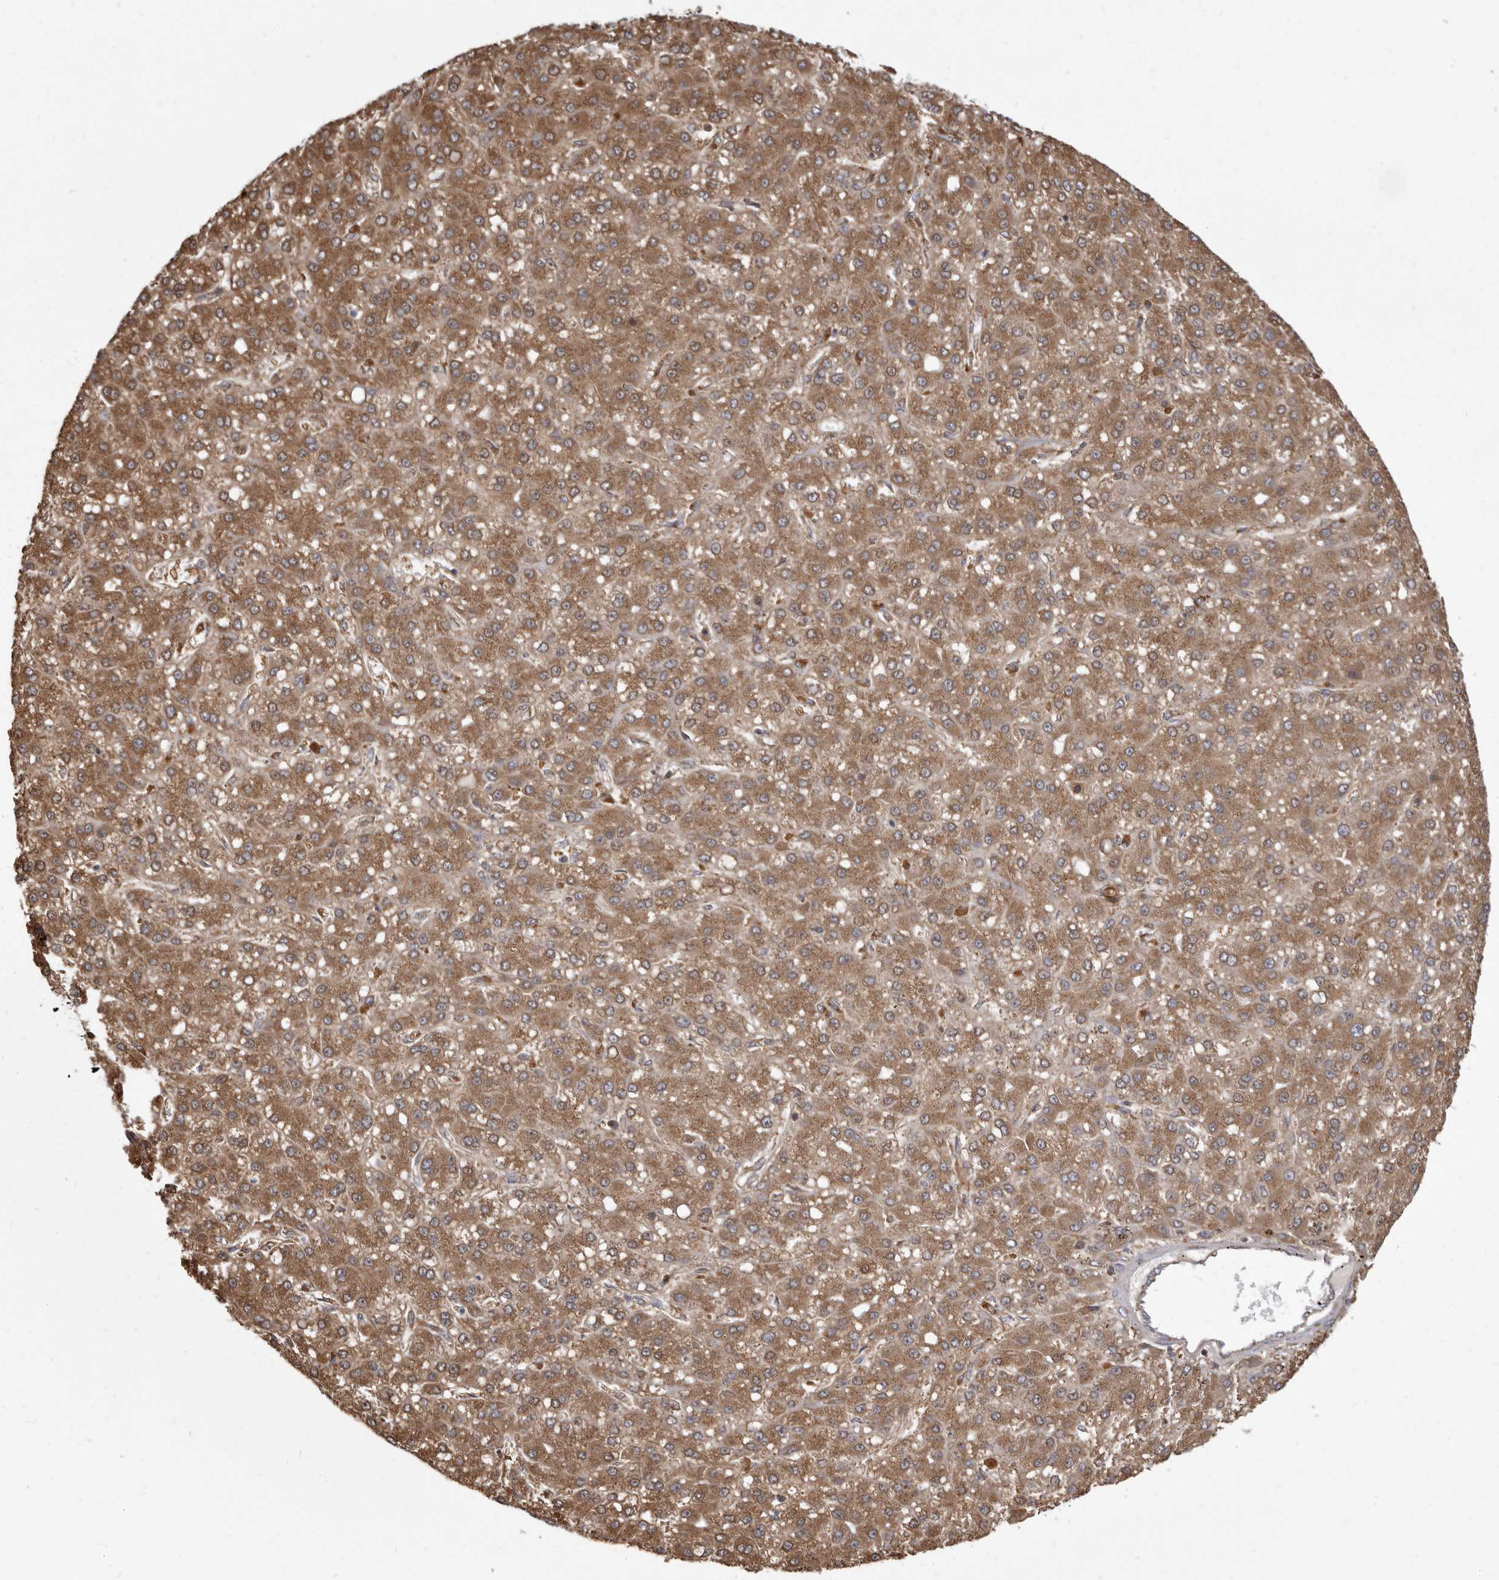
{"staining": {"intensity": "moderate", "quantity": ">75%", "location": "cytoplasmic/membranous"}, "tissue": "liver cancer", "cell_type": "Tumor cells", "image_type": "cancer", "snomed": [{"axis": "morphology", "description": "Carcinoma, Hepatocellular, NOS"}, {"axis": "topography", "description": "Liver"}], "caption": "Liver cancer (hepatocellular carcinoma) stained with a protein marker exhibits moderate staining in tumor cells.", "gene": "CDK5RAP3", "patient": {"sex": "male", "age": 67}}